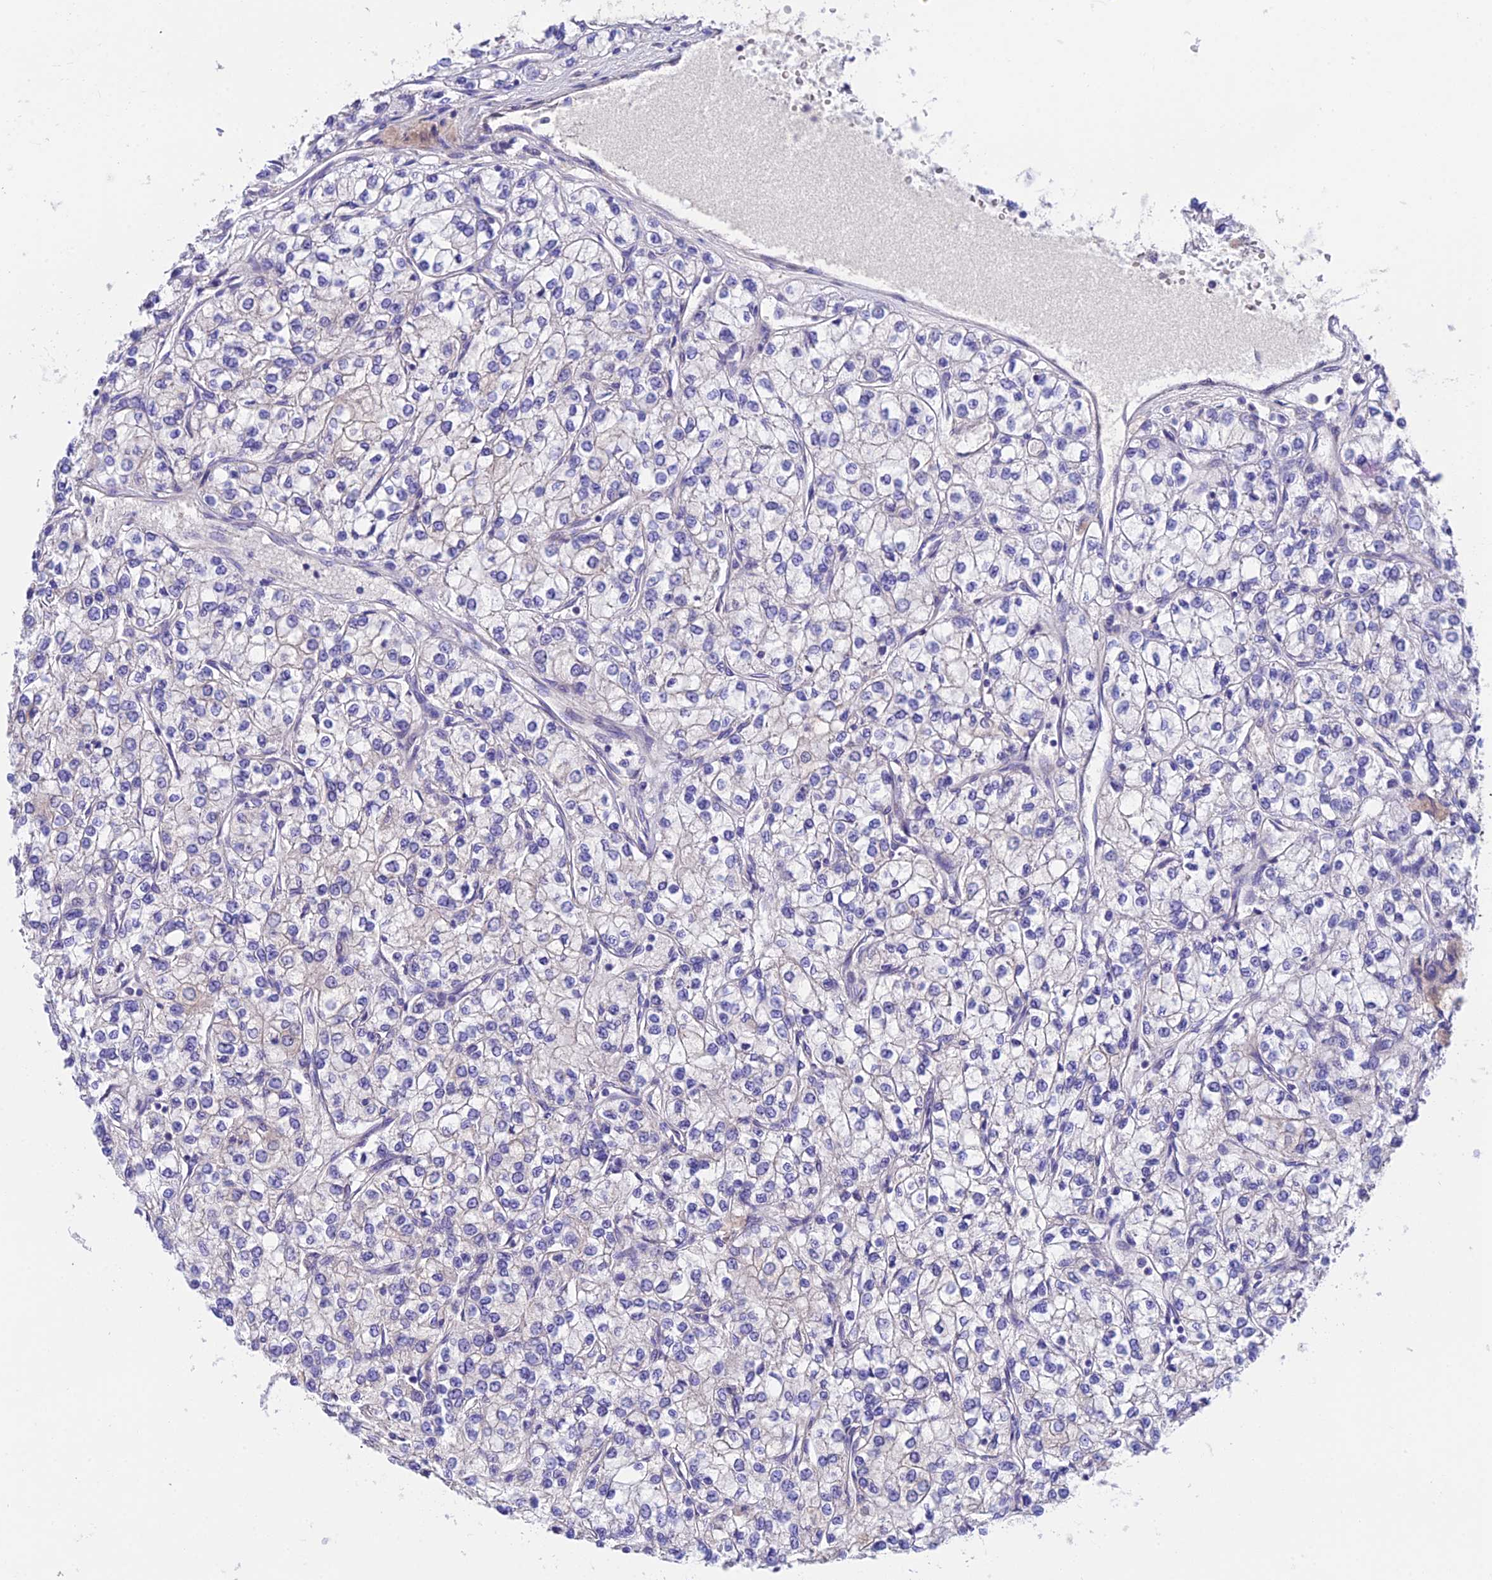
{"staining": {"intensity": "negative", "quantity": "none", "location": "none"}, "tissue": "renal cancer", "cell_type": "Tumor cells", "image_type": "cancer", "snomed": [{"axis": "morphology", "description": "Adenocarcinoma, NOS"}, {"axis": "topography", "description": "Kidney"}], "caption": "Tumor cells are negative for protein expression in human renal cancer. (Brightfield microscopy of DAB IHC at high magnification).", "gene": "DUSP29", "patient": {"sex": "male", "age": 80}}